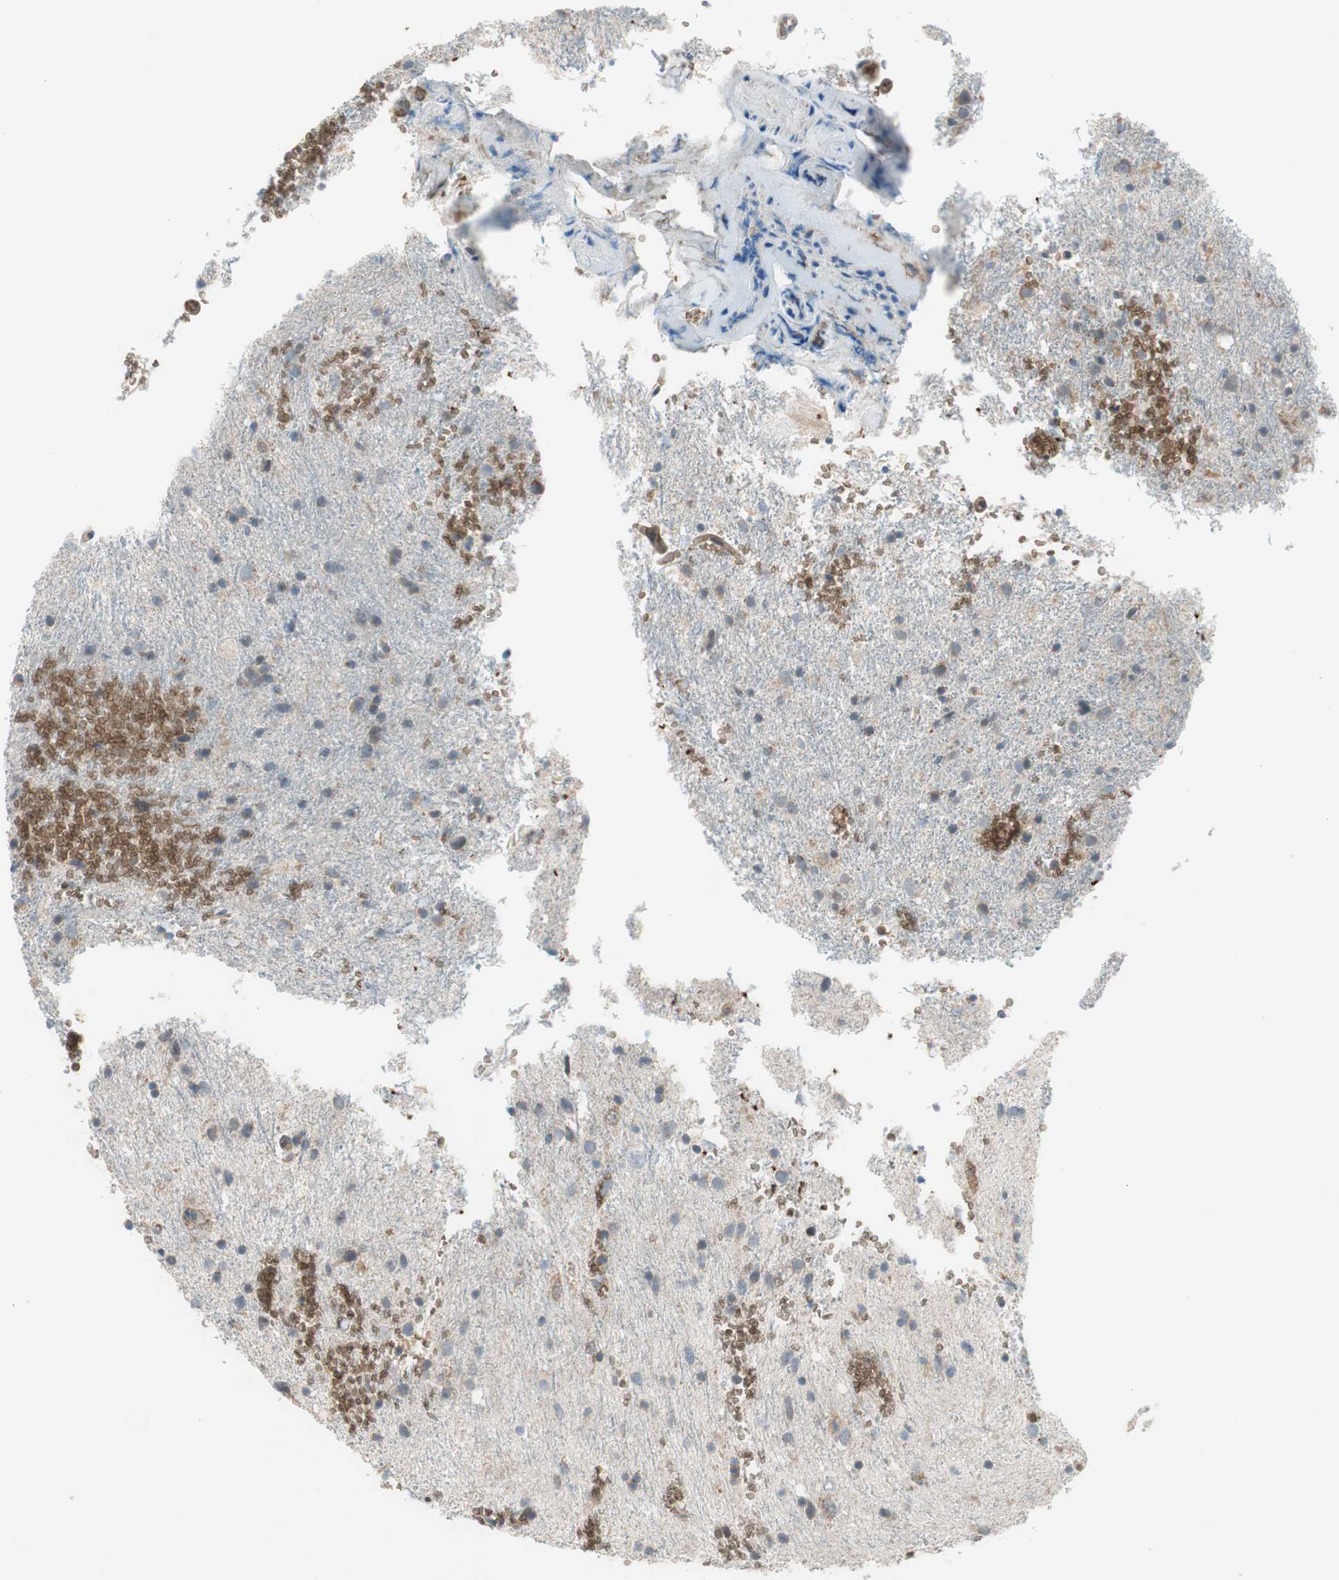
{"staining": {"intensity": "weak", "quantity": "25%-75%", "location": "cytoplasmic/membranous"}, "tissue": "glioma", "cell_type": "Tumor cells", "image_type": "cancer", "snomed": [{"axis": "morphology", "description": "Glioma, malignant, Low grade"}, {"axis": "topography", "description": "Brain"}], "caption": "Protein analysis of glioma tissue reveals weak cytoplasmic/membranous positivity in about 25%-75% of tumor cells.", "gene": "GYPC", "patient": {"sex": "male", "age": 77}}